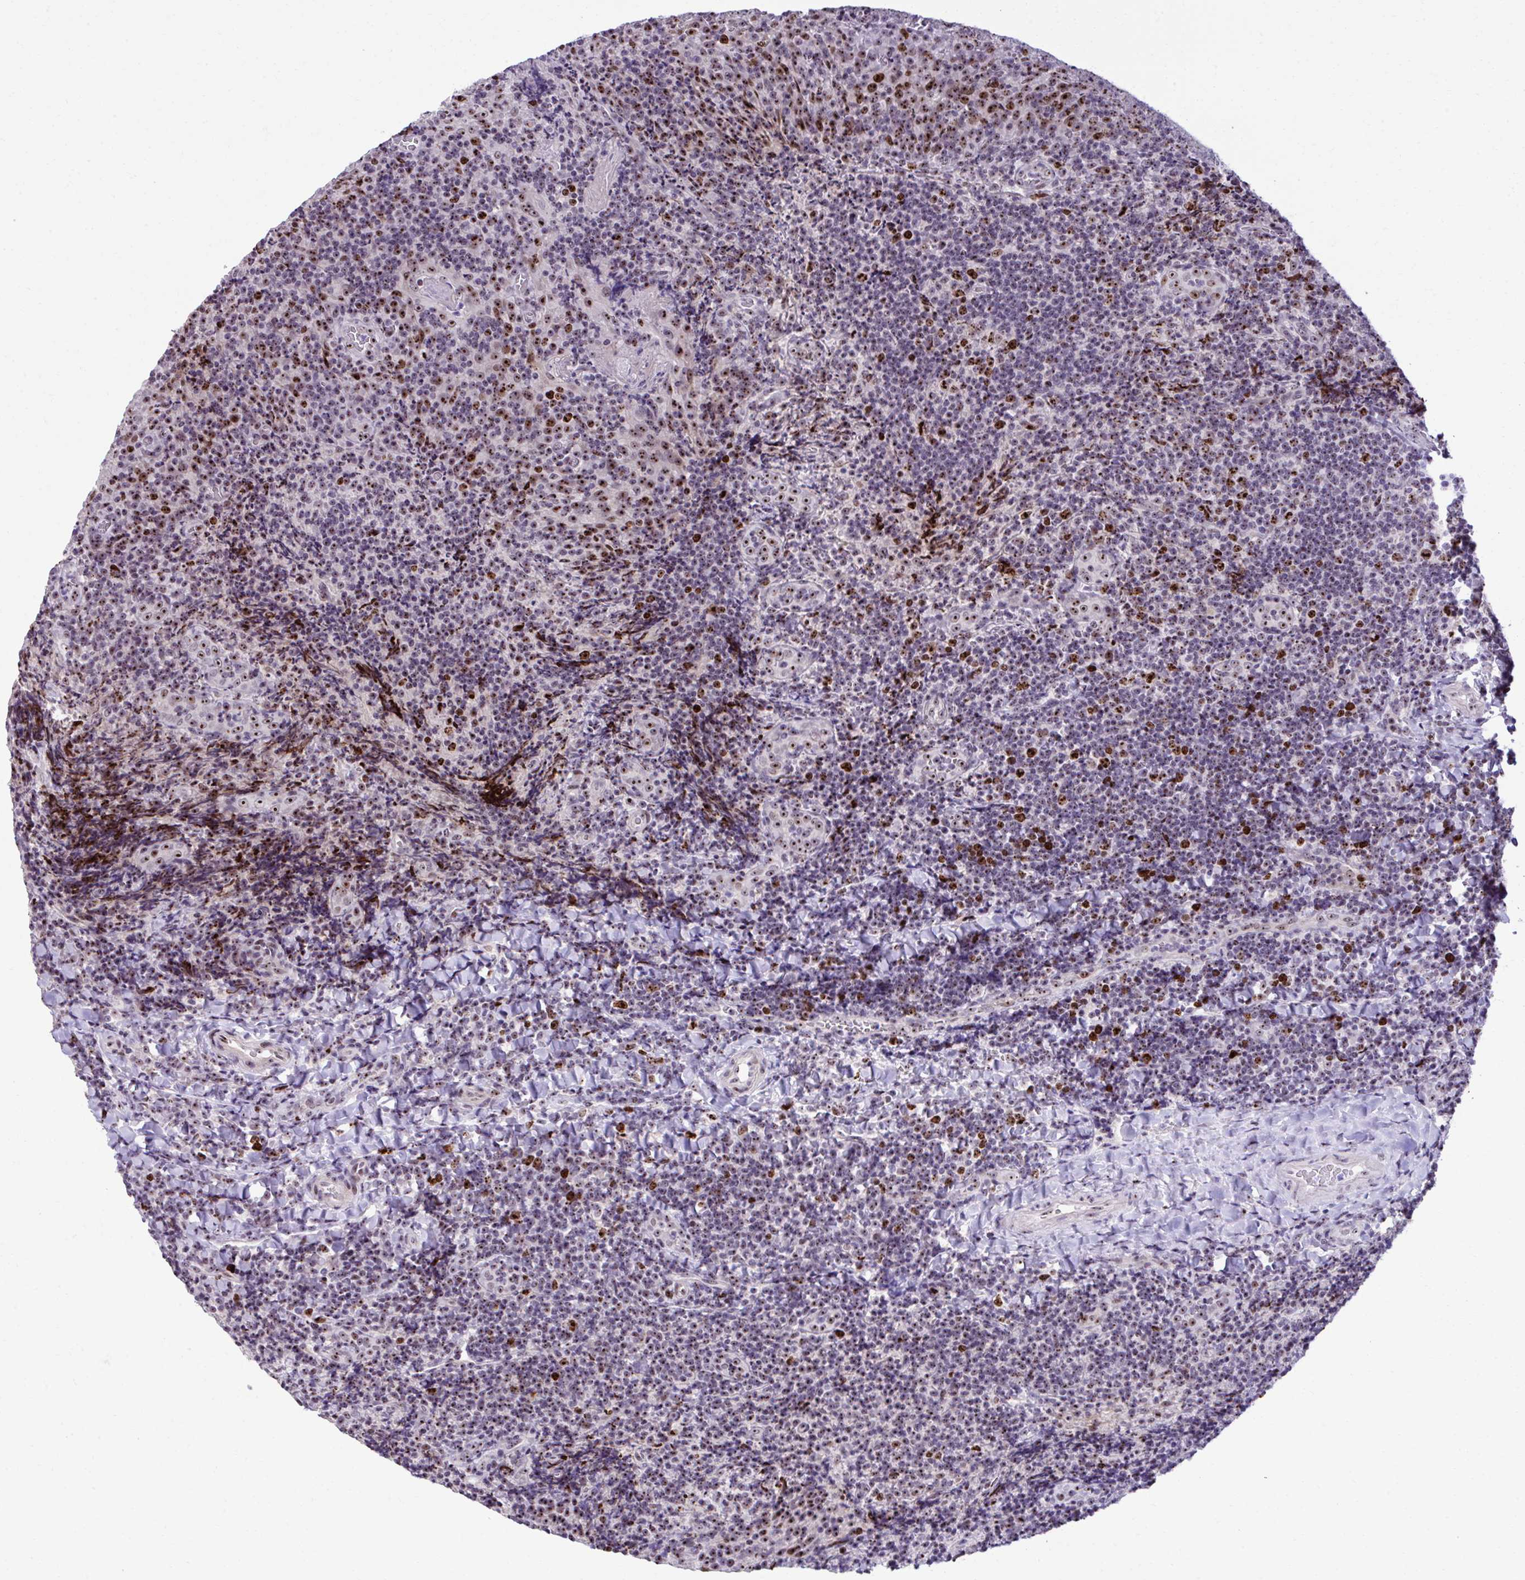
{"staining": {"intensity": "strong", "quantity": ">75%", "location": "nuclear"}, "tissue": "tonsil", "cell_type": "Germinal center cells", "image_type": "normal", "snomed": [{"axis": "morphology", "description": "Normal tissue, NOS"}, {"axis": "topography", "description": "Tonsil"}], "caption": "The image exhibits staining of unremarkable tonsil, revealing strong nuclear protein staining (brown color) within germinal center cells.", "gene": "CEP72", "patient": {"sex": "male", "age": 17}}